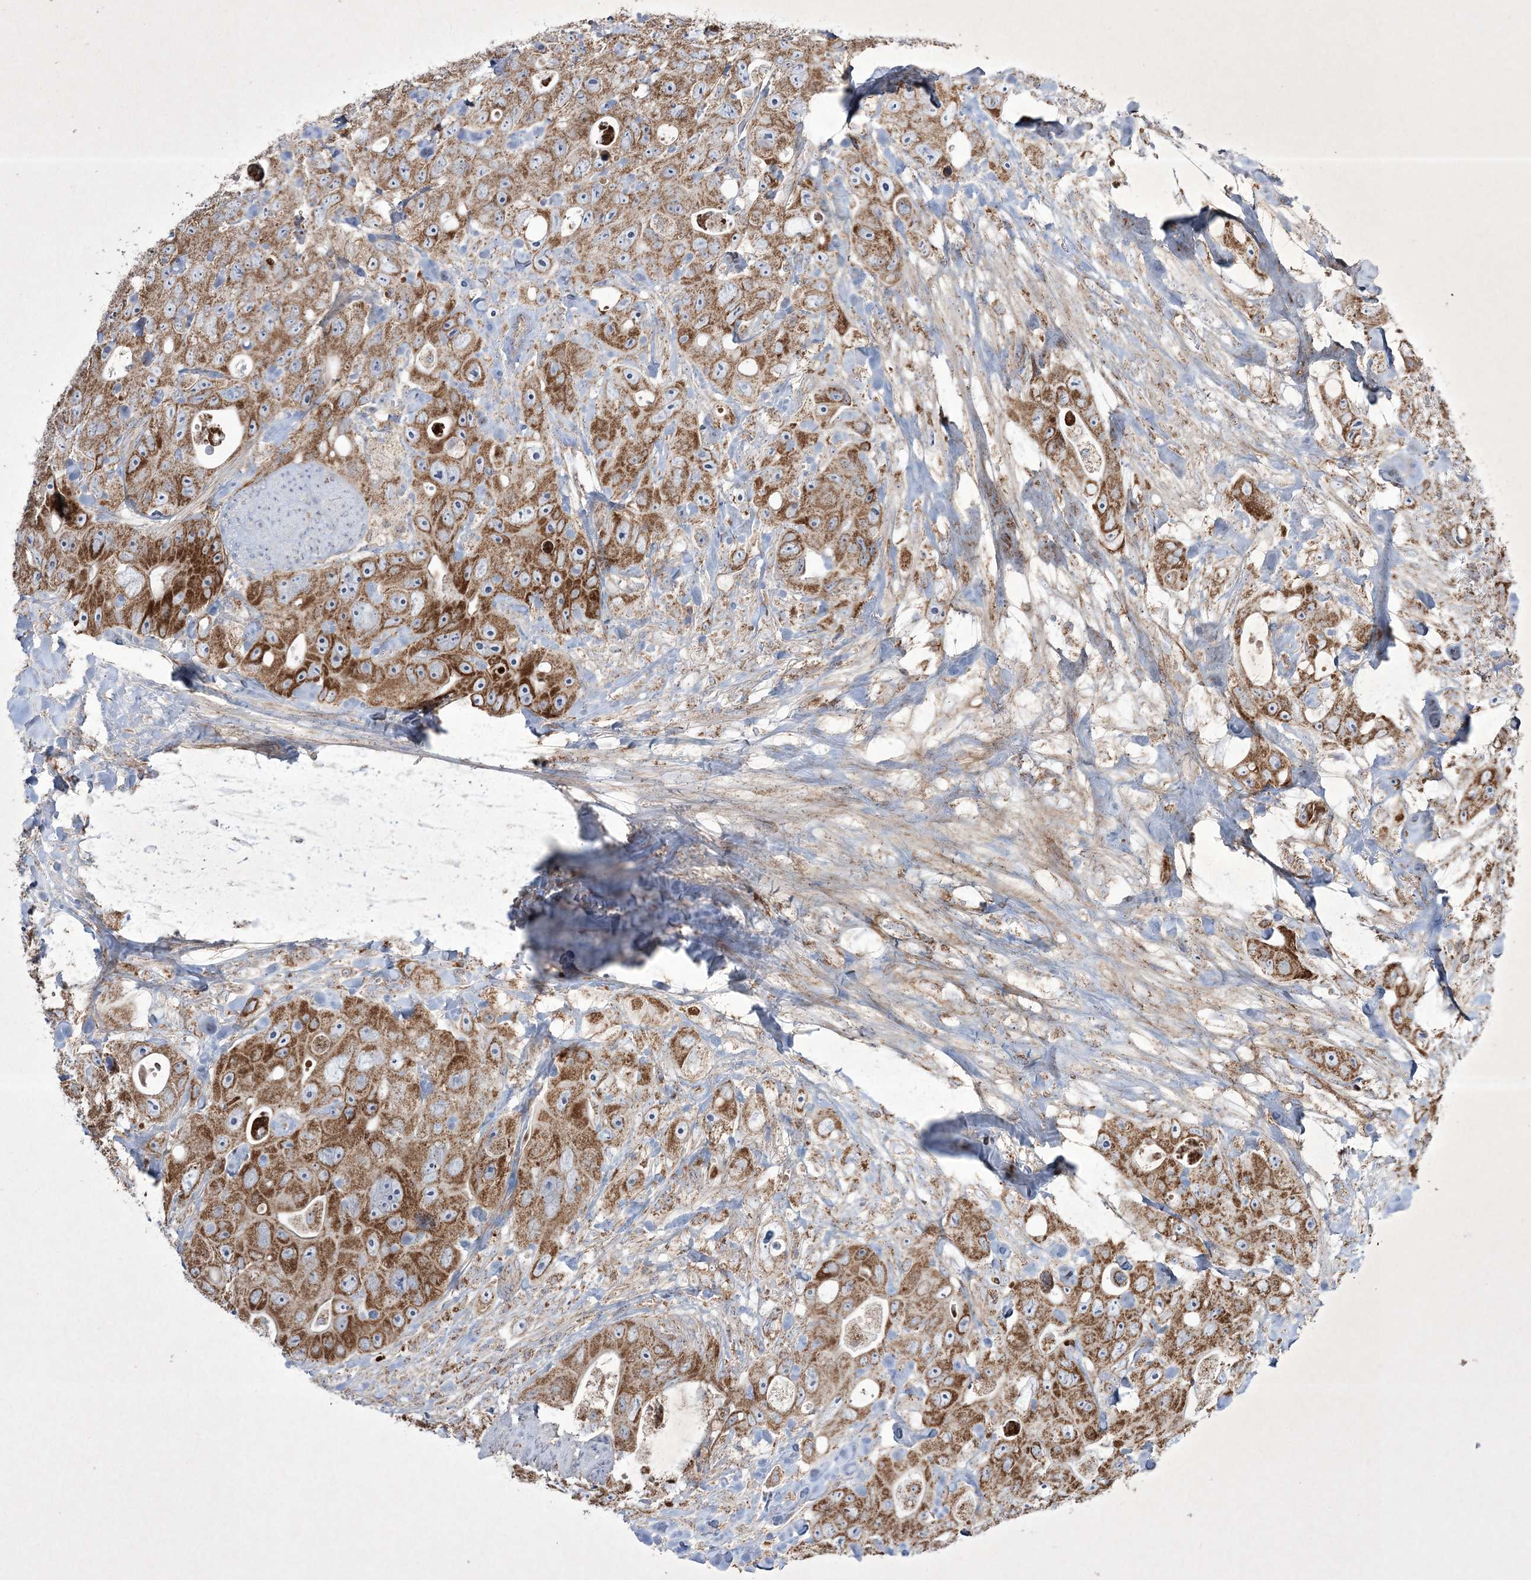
{"staining": {"intensity": "moderate", "quantity": ">75%", "location": "cytoplasmic/membranous"}, "tissue": "colorectal cancer", "cell_type": "Tumor cells", "image_type": "cancer", "snomed": [{"axis": "morphology", "description": "Adenocarcinoma, NOS"}, {"axis": "topography", "description": "Colon"}], "caption": "Adenocarcinoma (colorectal) stained with a brown dye demonstrates moderate cytoplasmic/membranous positive staining in about >75% of tumor cells.", "gene": "RICTOR", "patient": {"sex": "female", "age": 46}}